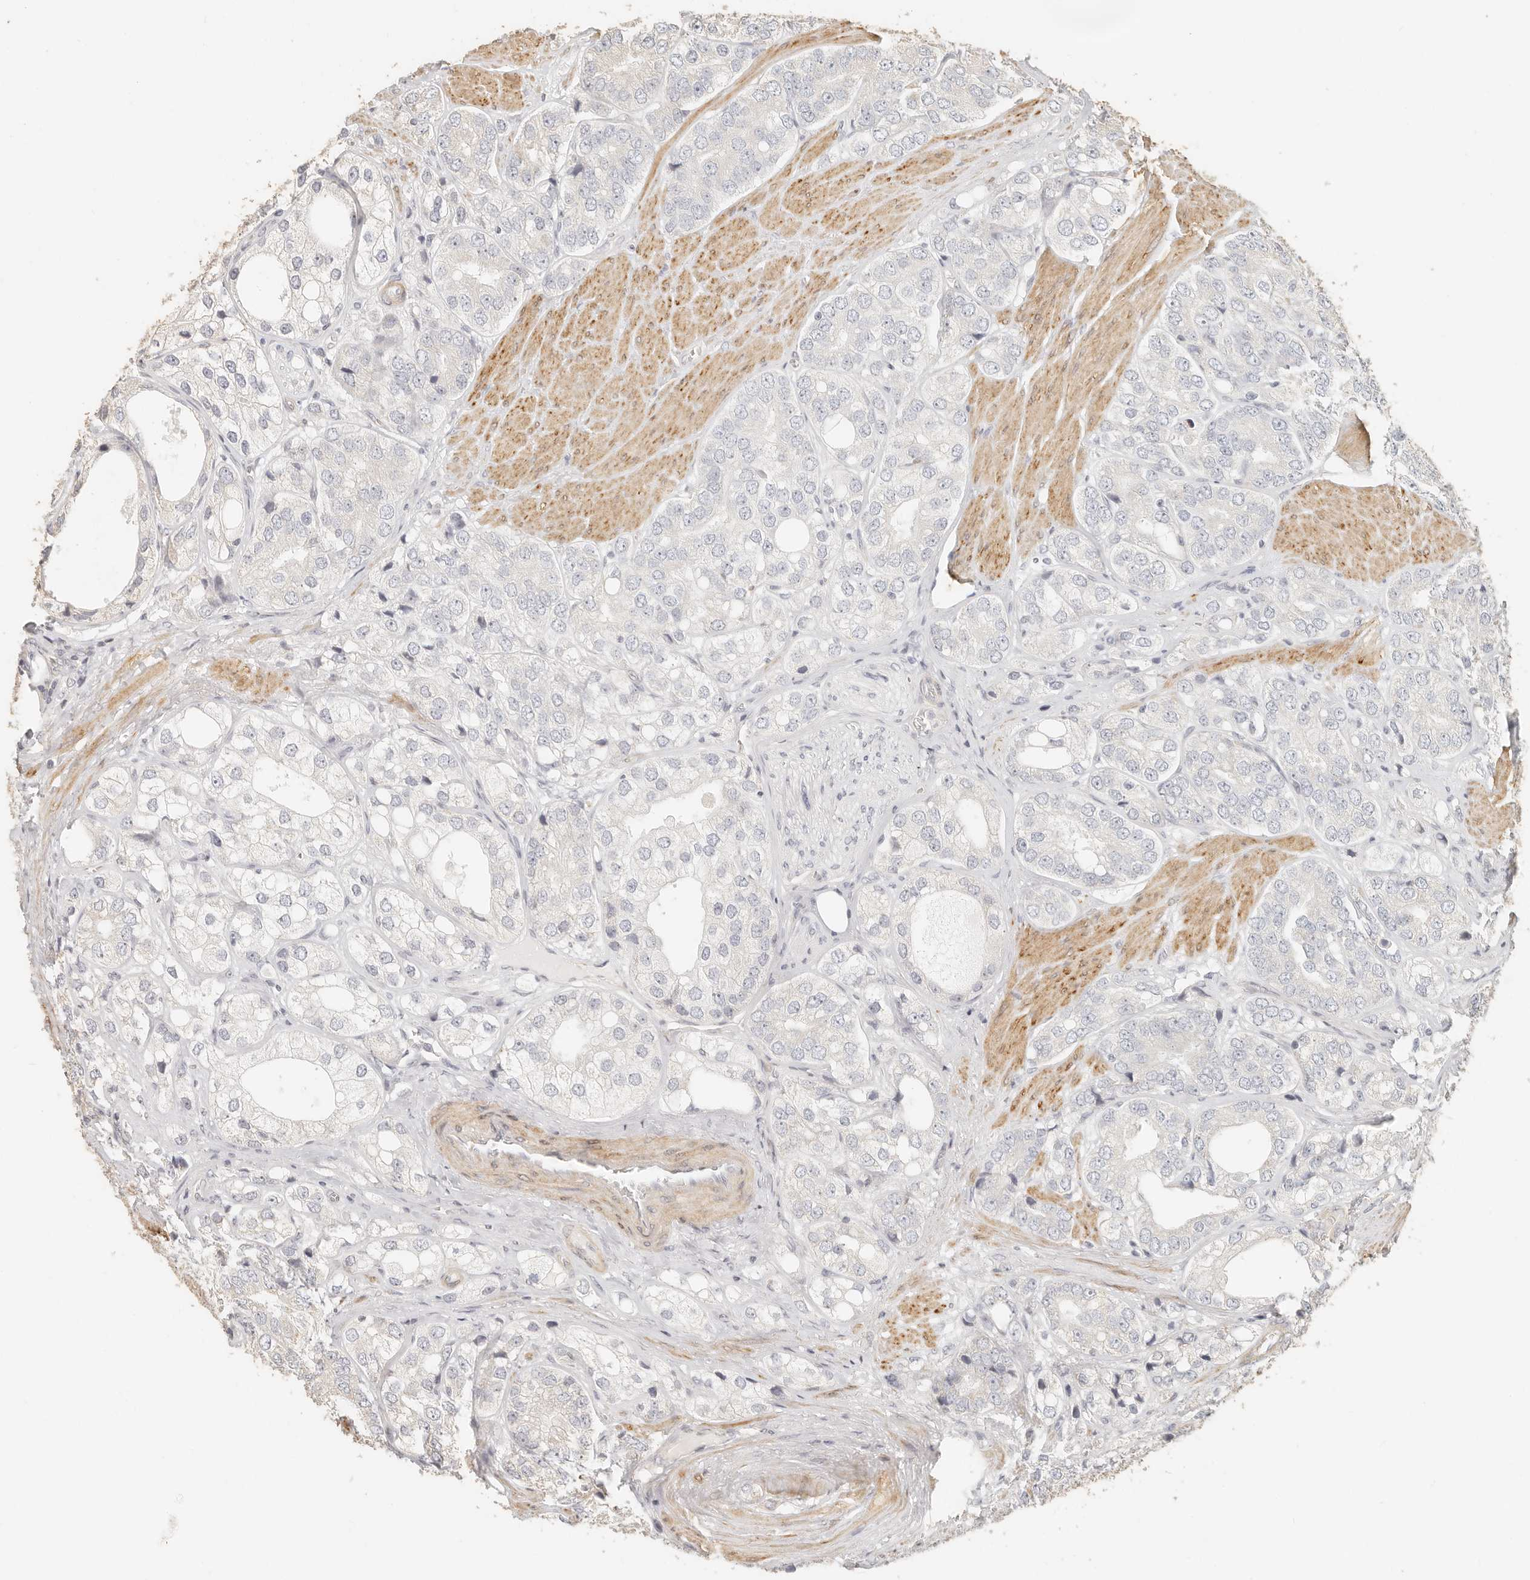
{"staining": {"intensity": "negative", "quantity": "none", "location": "none"}, "tissue": "prostate cancer", "cell_type": "Tumor cells", "image_type": "cancer", "snomed": [{"axis": "morphology", "description": "Adenocarcinoma, High grade"}, {"axis": "topography", "description": "Prostate"}], "caption": "Tumor cells show no significant staining in prostate cancer (adenocarcinoma (high-grade)).", "gene": "PTPN22", "patient": {"sex": "male", "age": 50}}